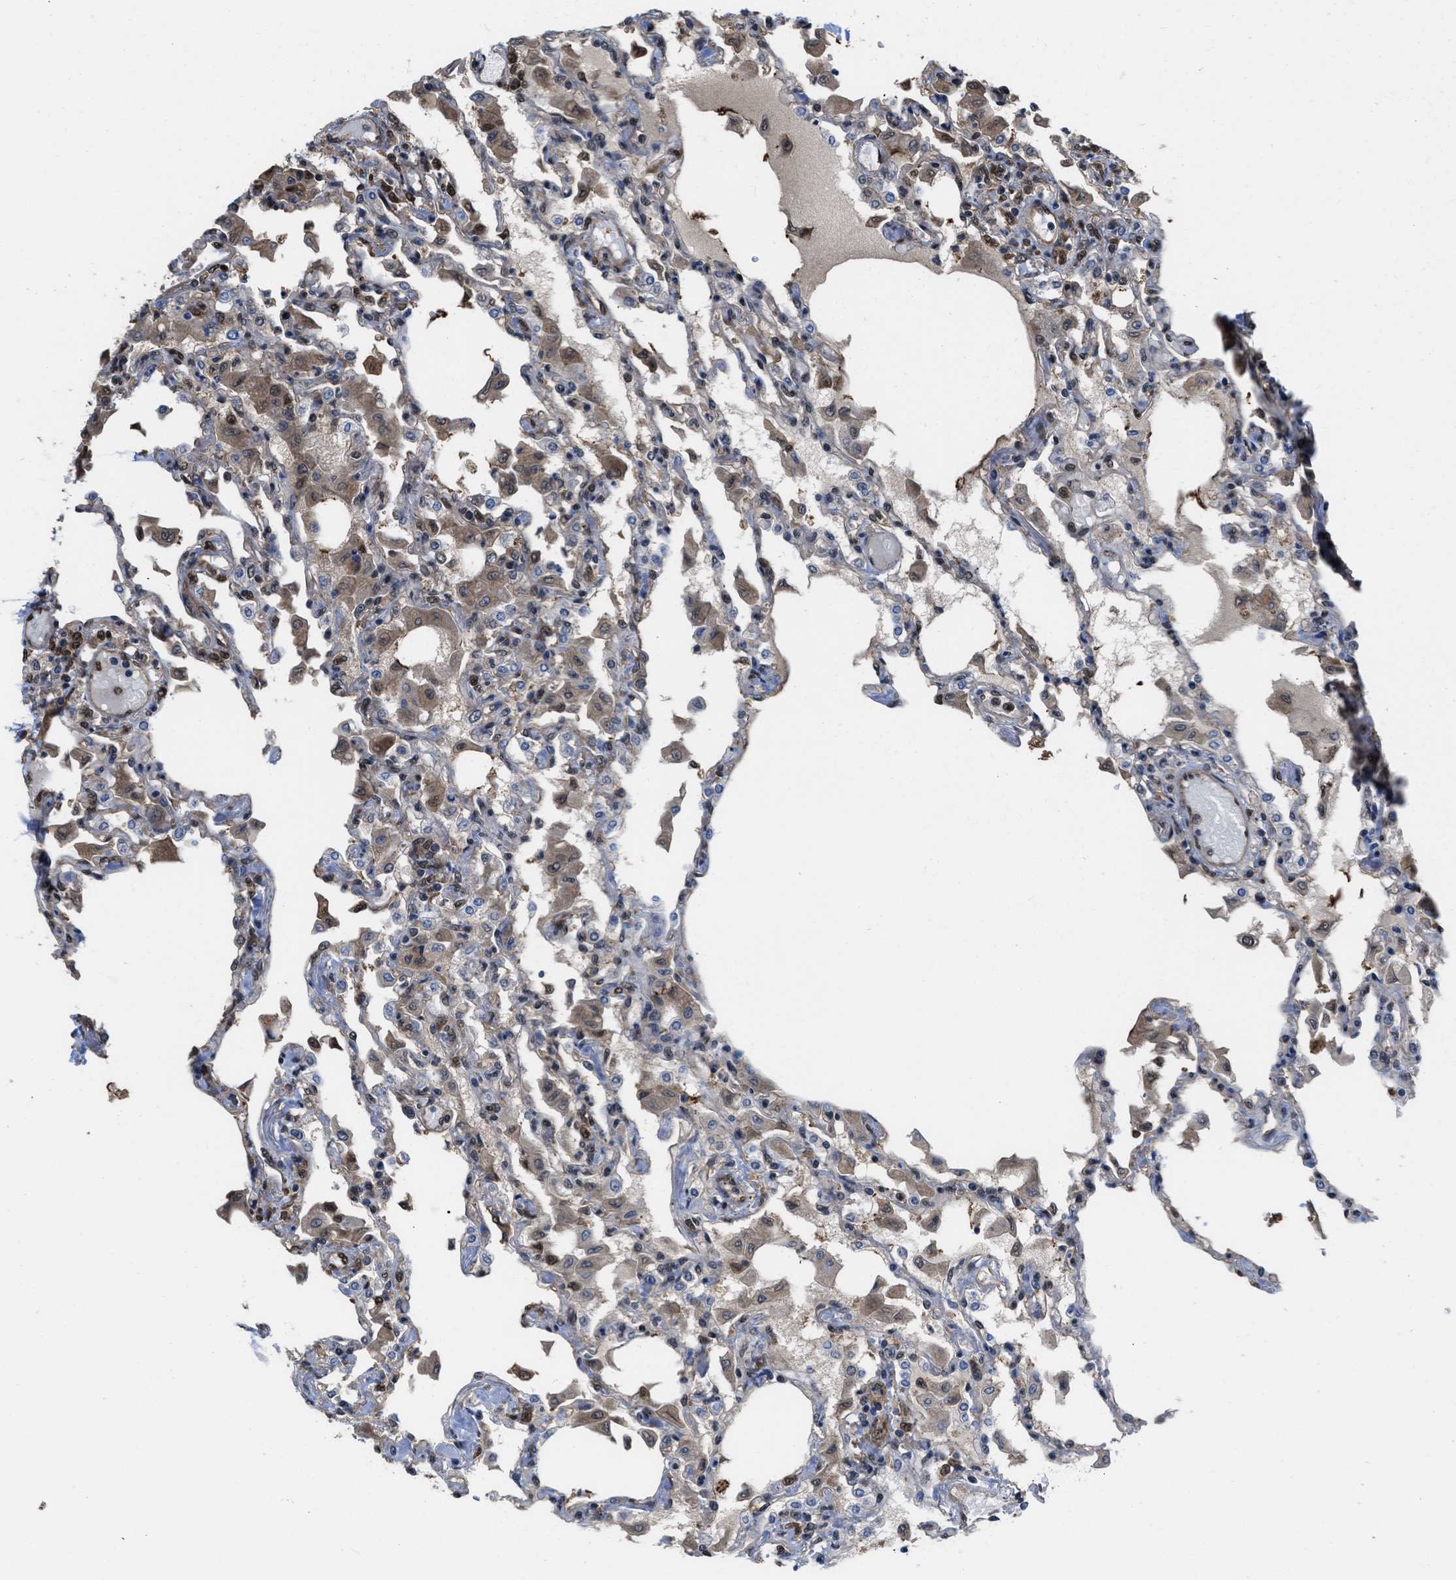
{"staining": {"intensity": "moderate", "quantity": "25%-75%", "location": "cytoplasmic/membranous,nuclear"}, "tissue": "lung", "cell_type": "Alveolar cells", "image_type": "normal", "snomed": [{"axis": "morphology", "description": "Normal tissue, NOS"}, {"axis": "topography", "description": "Bronchus"}, {"axis": "topography", "description": "Lung"}], "caption": "Lung stained with immunohistochemistry exhibits moderate cytoplasmic/membranous,nuclear staining in about 25%-75% of alveolar cells. (DAB = brown stain, brightfield microscopy at high magnification).", "gene": "YWHAG", "patient": {"sex": "female", "age": 49}}